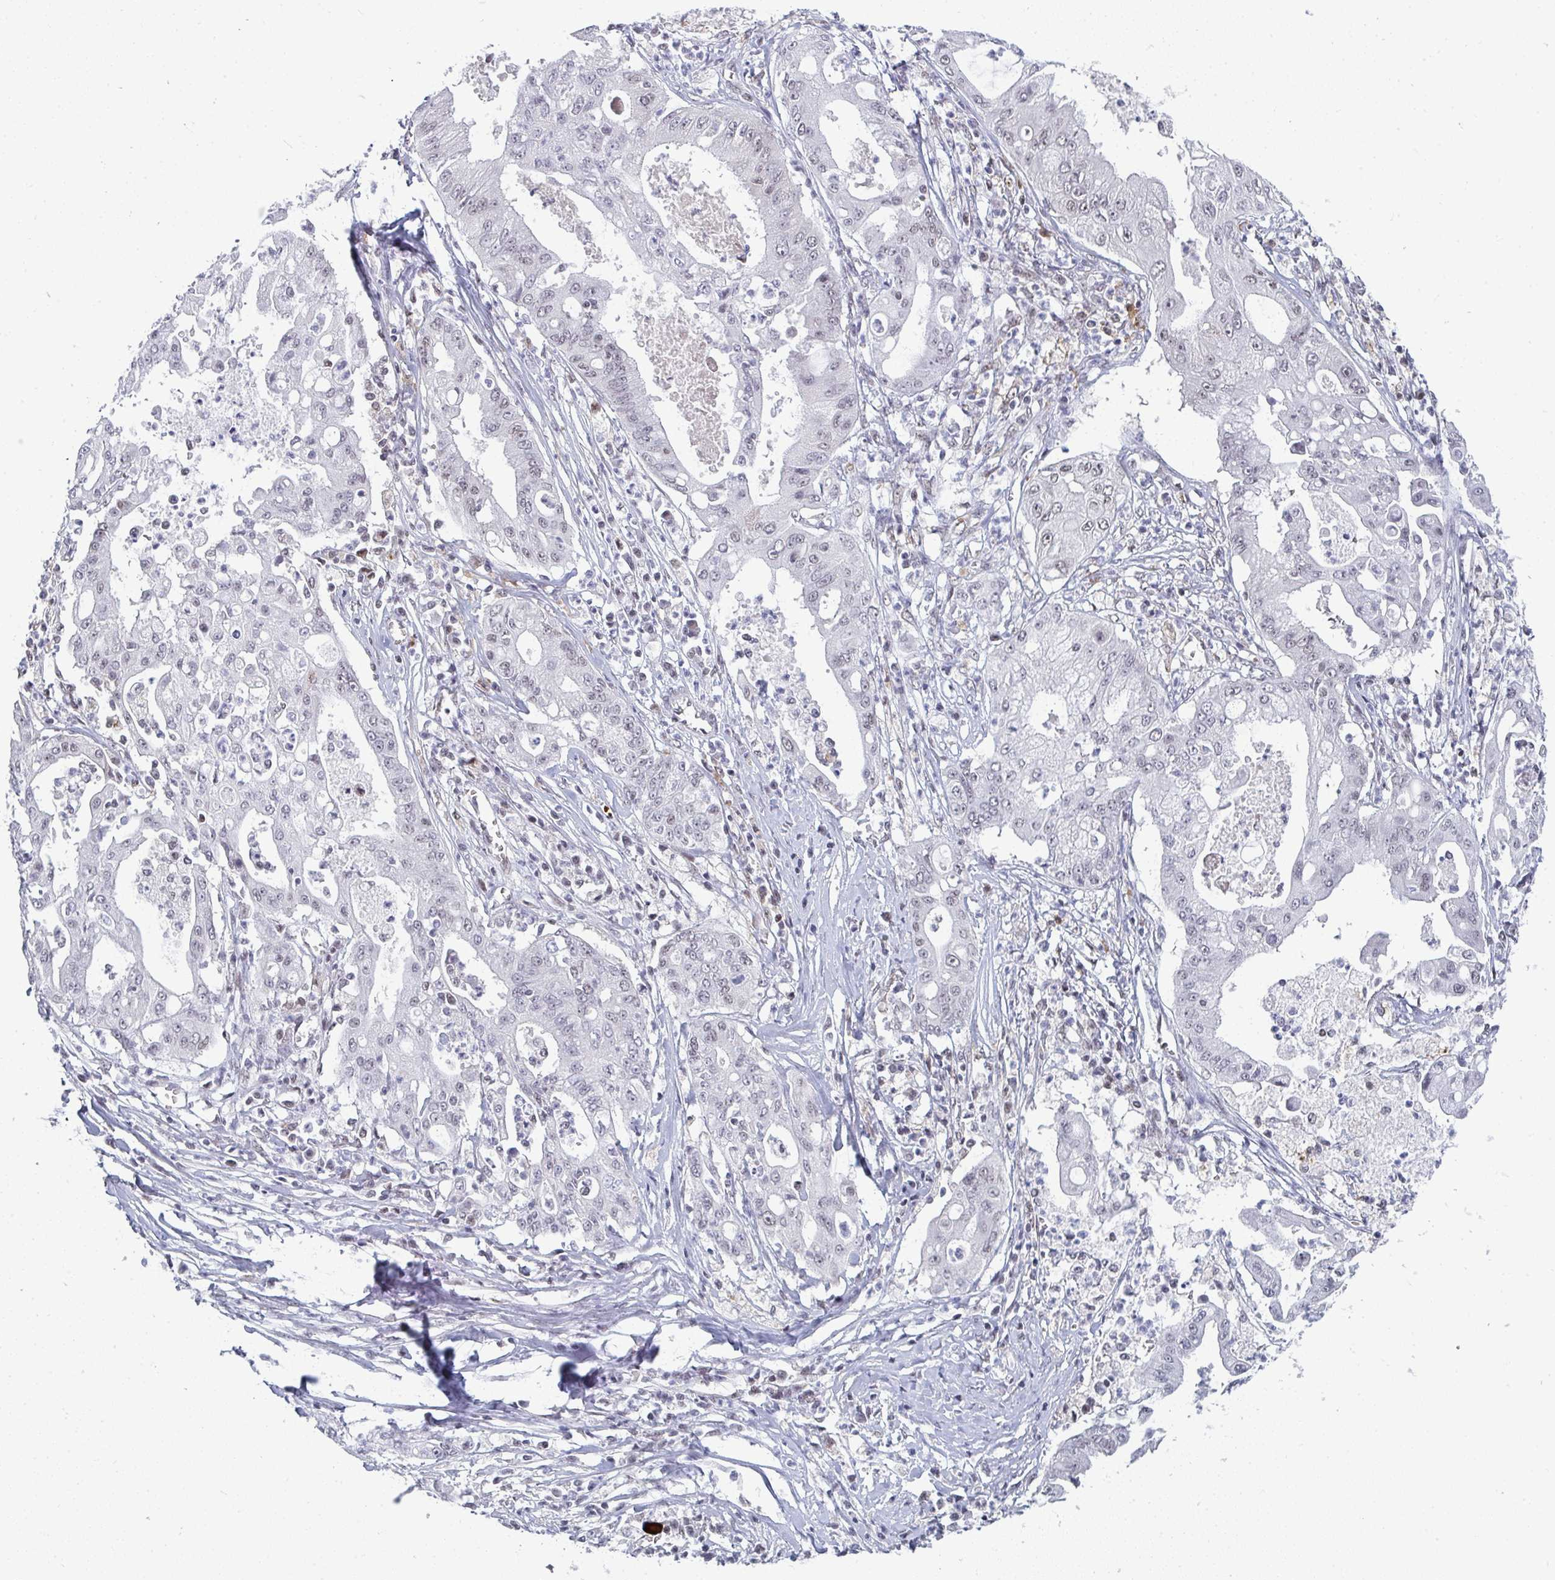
{"staining": {"intensity": "negative", "quantity": "none", "location": "none"}, "tissue": "ovarian cancer", "cell_type": "Tumor cells", "image_type": "cancer", "snomed": [{"axis": "morphology", "description": "Cystadenocarcinoma, mucinous, NOS"}, {"axis": "topography", "description": "Ovary"}], "caption": "A histopathology image of human mucinous cystadenocarcinoma (ovarian) is negative for staining in tumor cells.", "gene": "ATF1", "patient": {"sex": "female", "age": 70}}